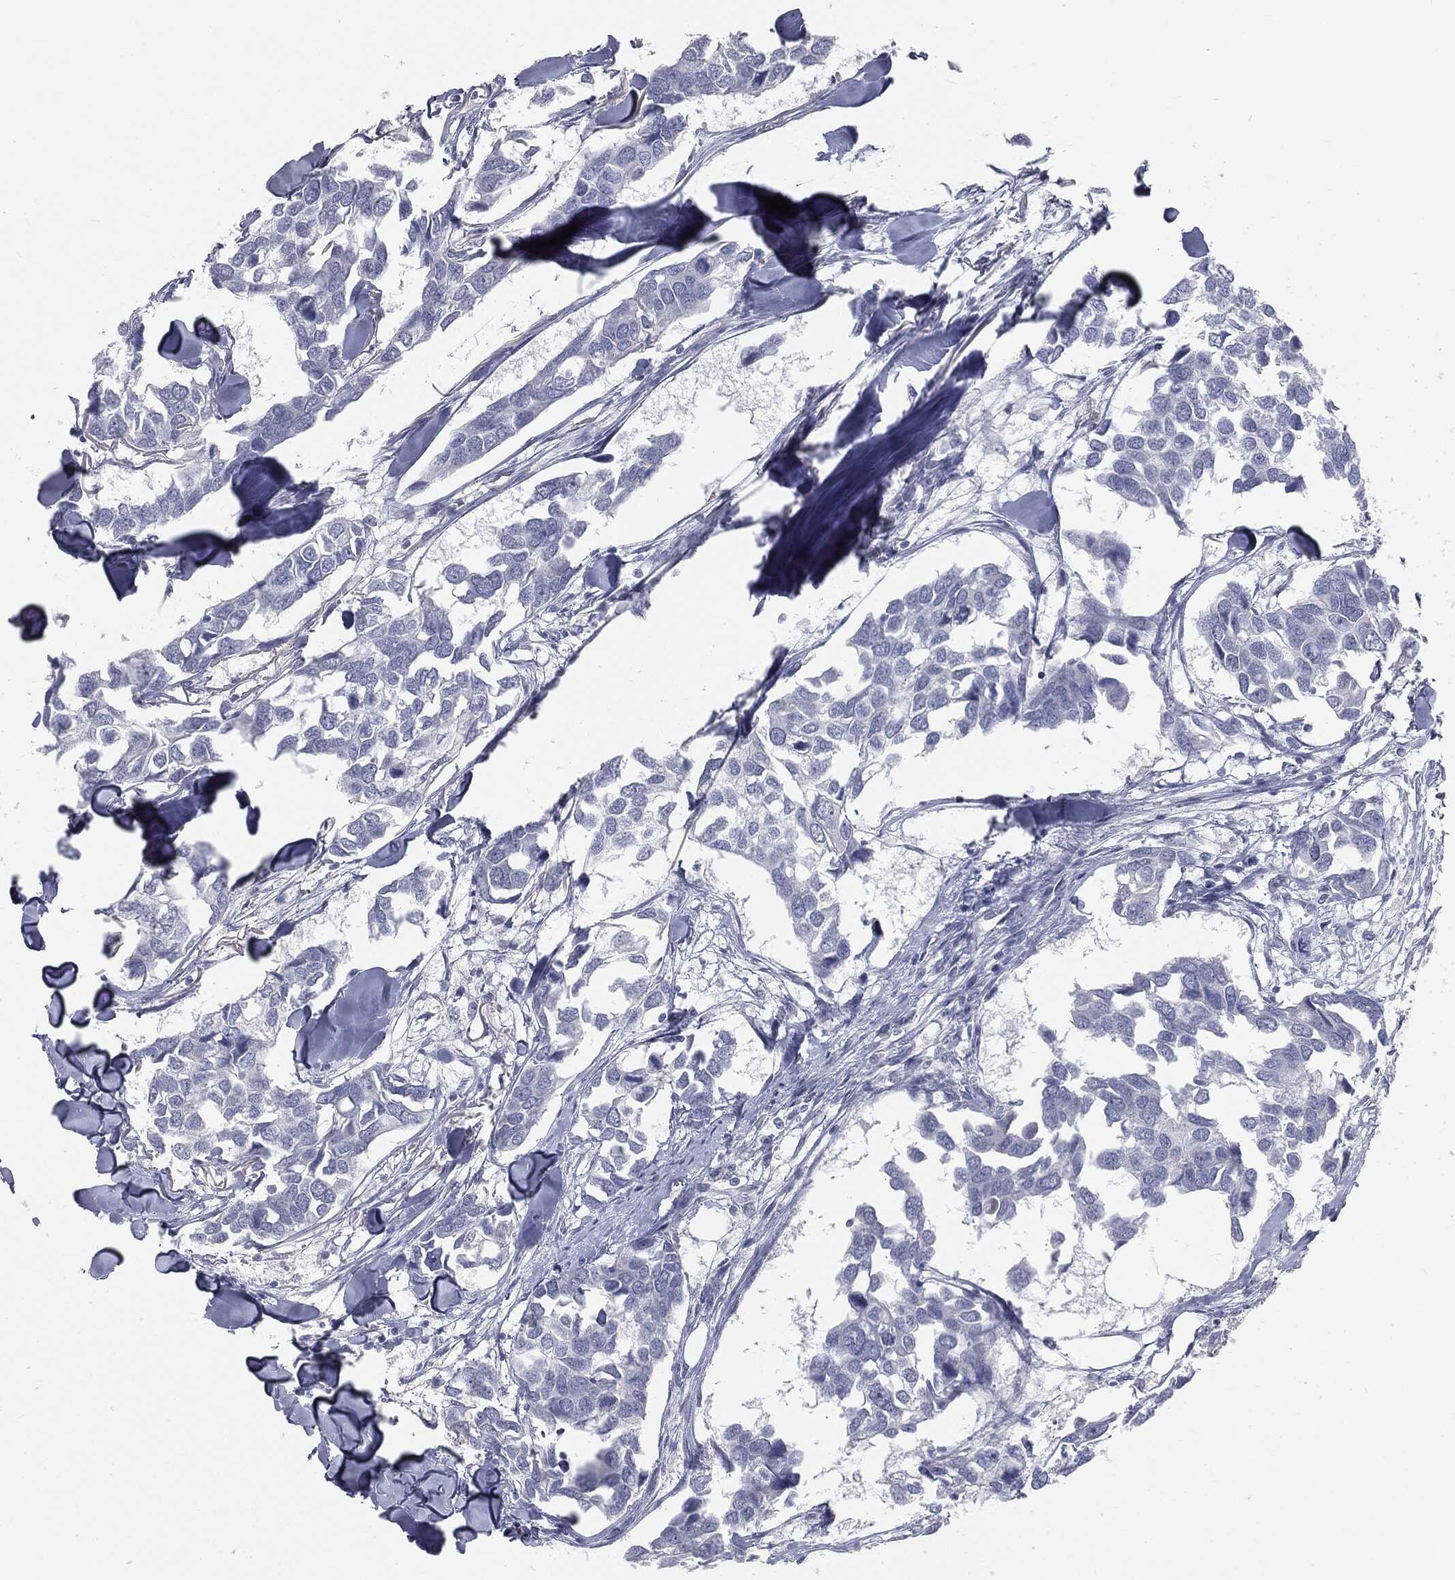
{"staining": {"intensity": "negative", "quantity": "none", "location": "none"}, "tissue": "breast cancer", "cell_type": "Tumor cells", "image_type": "cancer", "snomed": [{"axis": "morphology", "description": "Duct carcinoma"}, {"axis": "topography", "description": "Breast"}], "caption": "The histopathology image shows no staining of tumor cells in breast invasive ductal carcinoma.", "gene": "PRAME", "patient": {"sex": "female", "age": 83}}